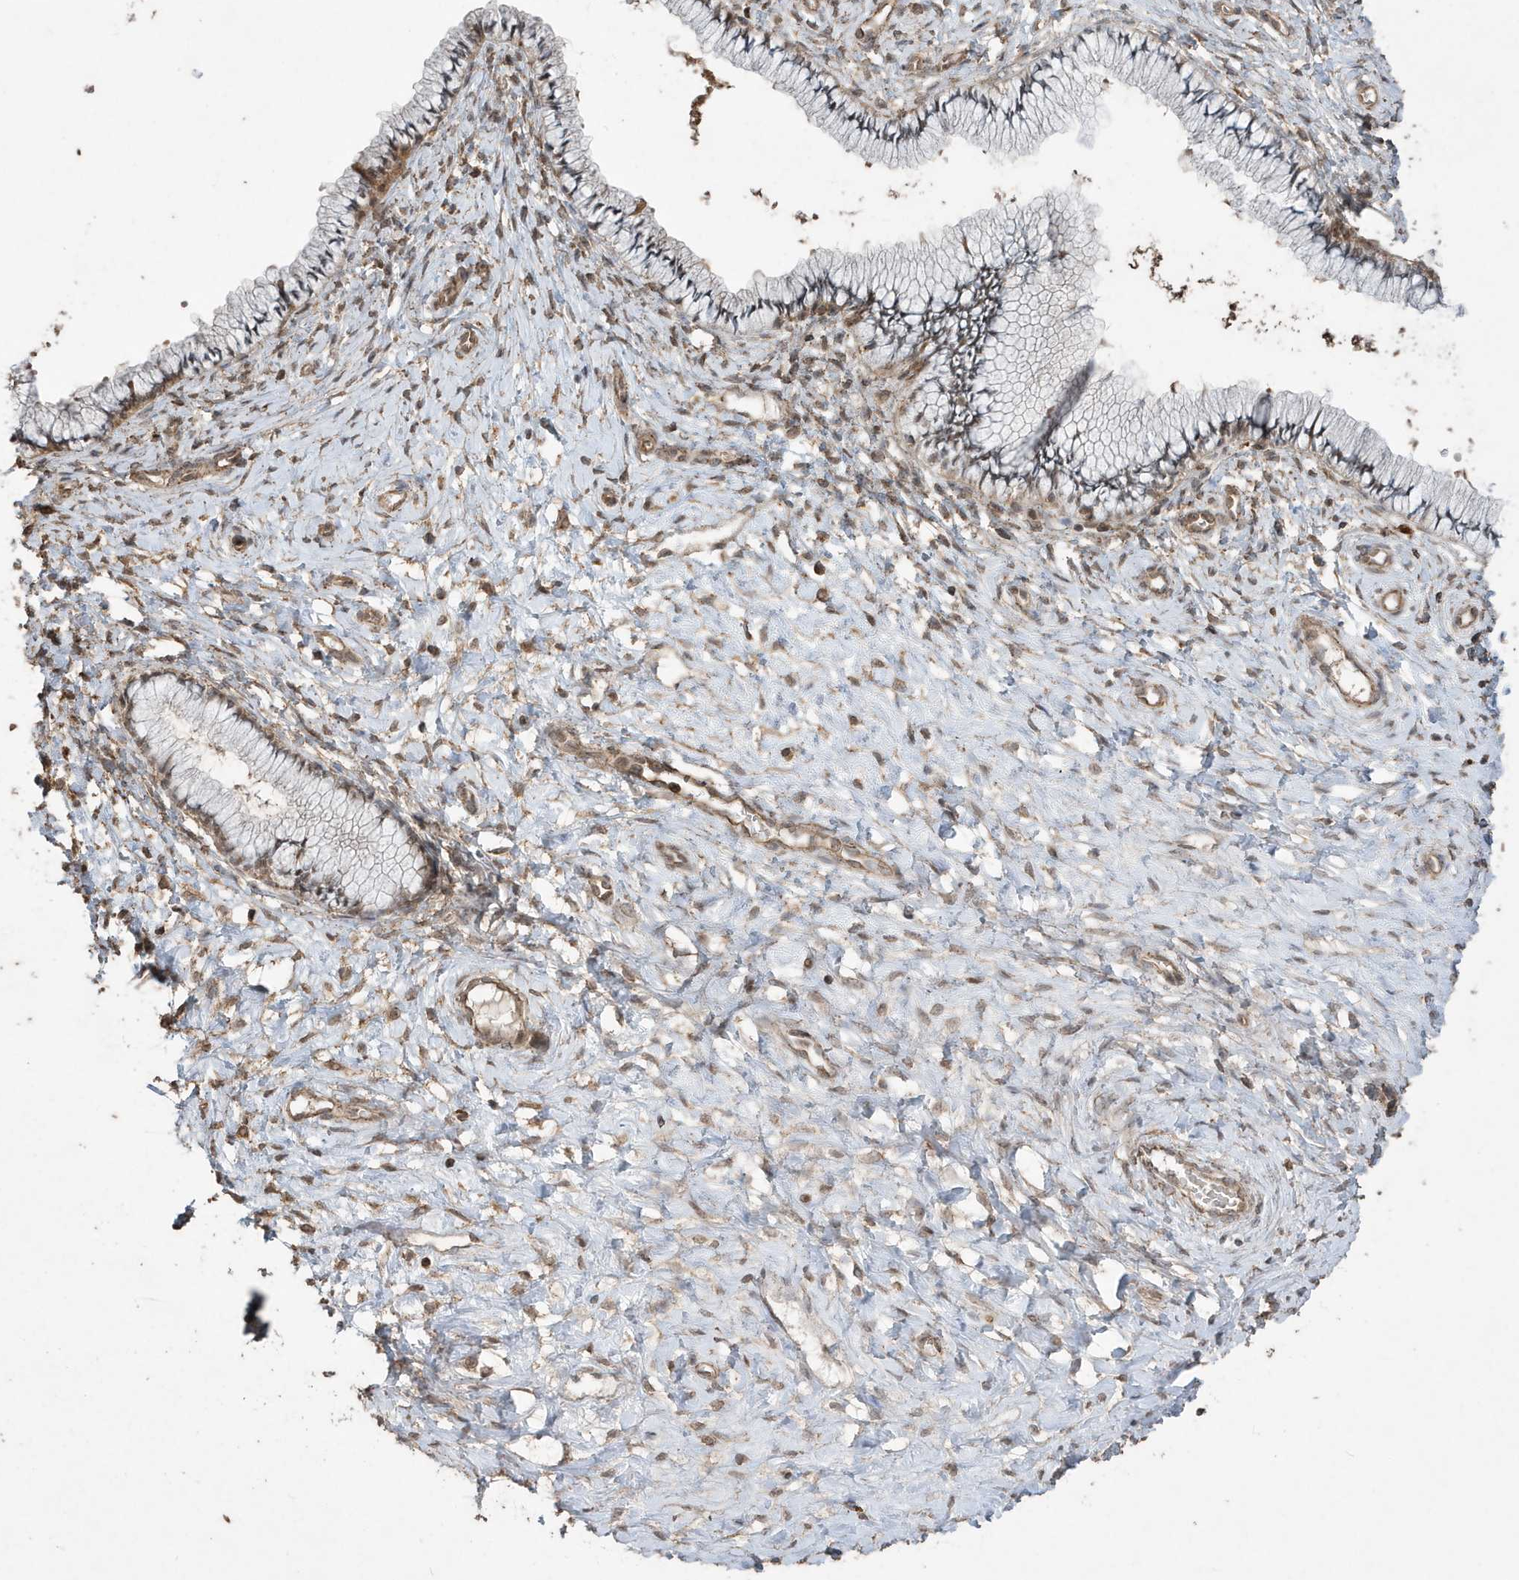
{"staining": {"intensity": "moderate", "quantity": "<25%", "location": "cytoplasmic/membranous,nuclear"}, "tissue": "cervix", "cell_type": "Glandular cells", "image_type": "normal", "snomed": [{"axis": "morphology", "description": "Normal tissue, NOS"}, {"axis": "topography", "description": "Cervix"}], "caption": "Glandular cells exhibit low levels of moderate cytoplasmic/membranous,nuclear expression in approximately <25% of cells in benign cervix. (Brightfield microscopy of DAB IHC at high magnification).", "gene": "PAXBP1", "patient": {"sex": "female", "age": 36}}